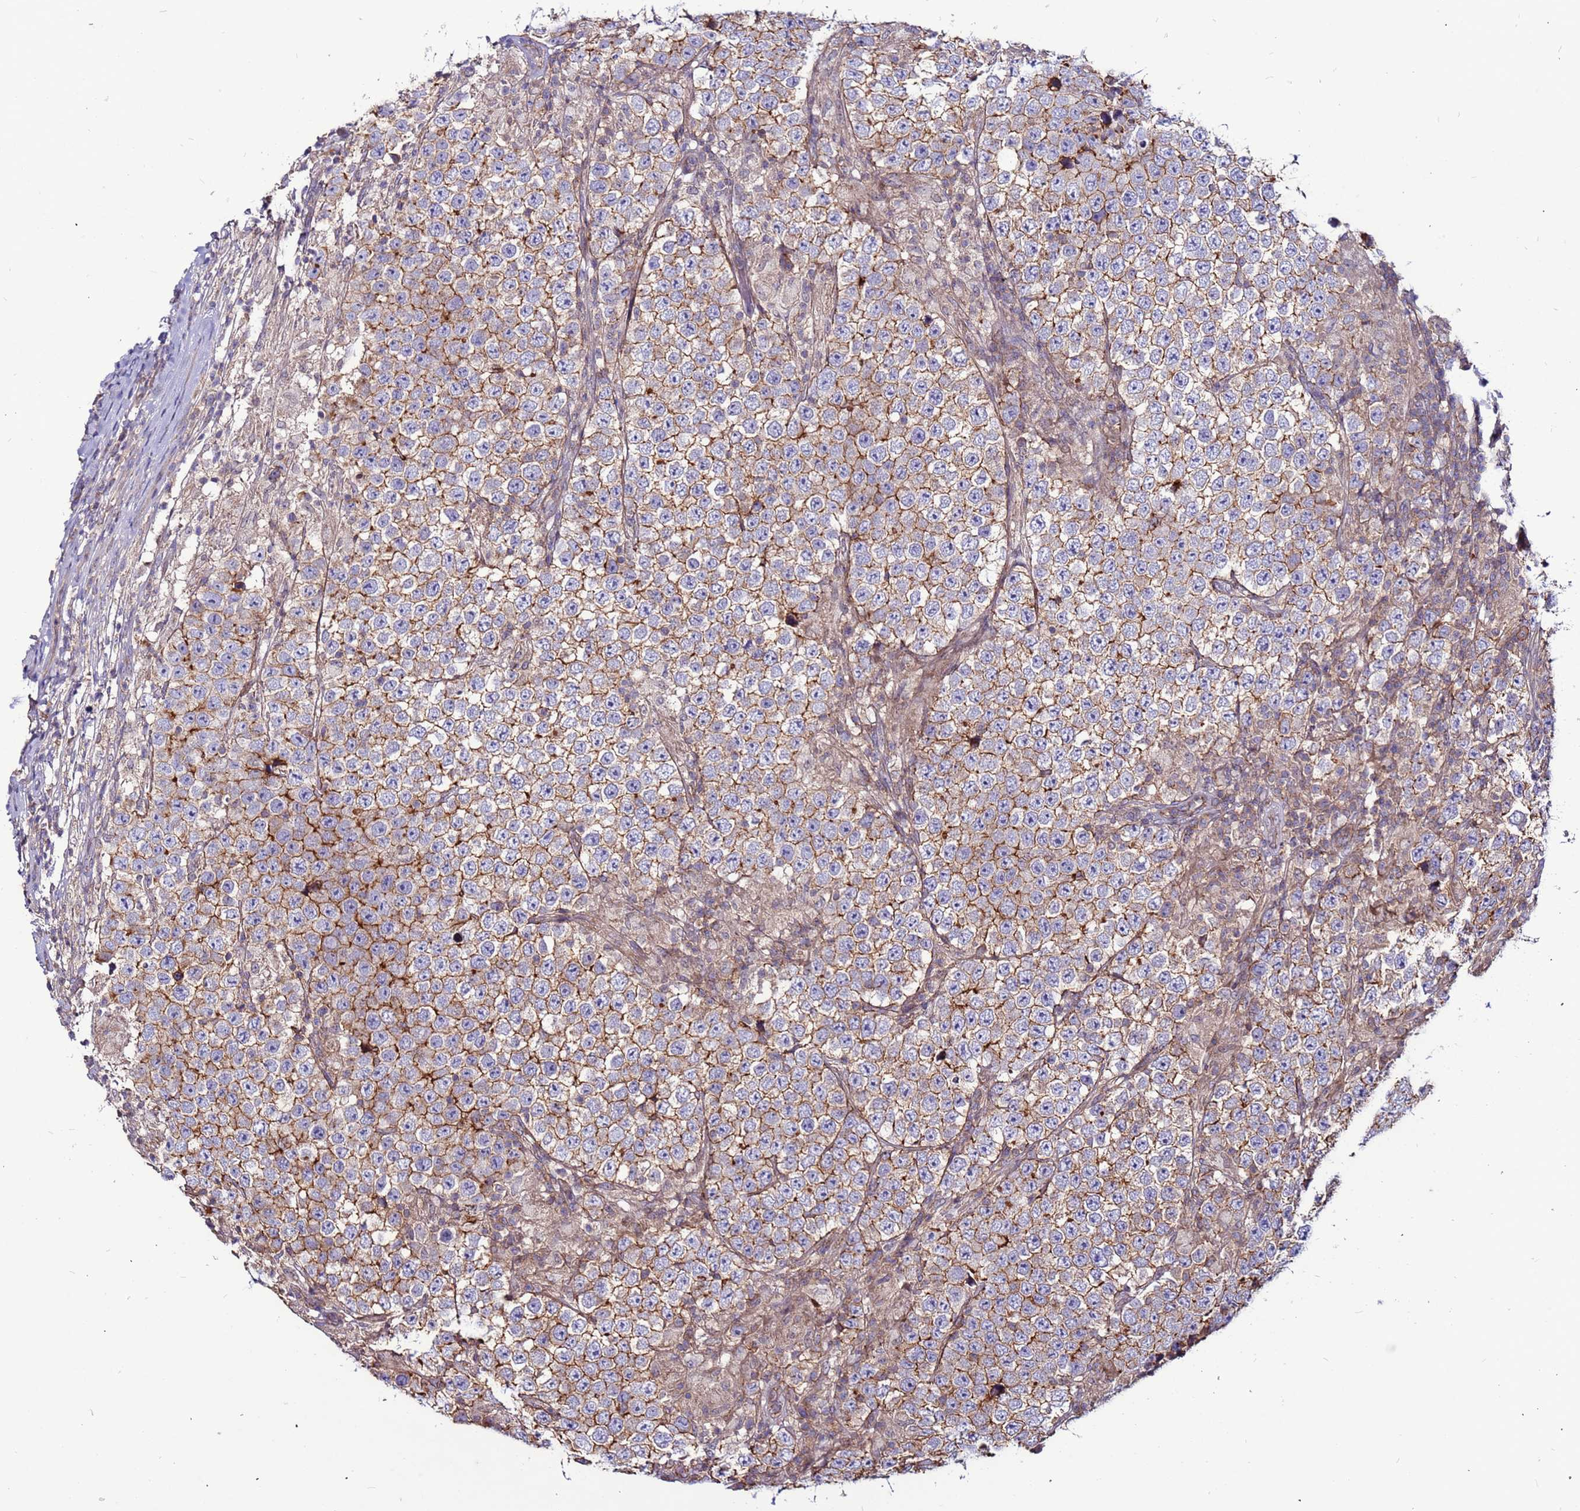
{"staining": {"intensity": "moderate", "quantity": ">75%", "location": "cytoplasmic/membranous"}, "tissue": "testis cancer", "cell_type": "Tumor cells", "image_type": "cancer", "snomed": [{"axis": "morphology", "description": "Normal tissue, NOS"}, {"axis": "morphology", "description": "Urothelial carcinoma, High grade"}, {"axis": "morphology", "description": "Seminoma, NOS"}, {"axis": "morphology", "description": "Carcinoma, Embryonal, NOS"}, {"axis": "topography", "description": "Urinary bladder"}, {"axis": "topography", "description": "Testis"}], "caption": "A micrograph showing moderate cytoplasmic/membranous expression in approximately >75% of tumor cells in testis cancer (seminoma), as visualized by brown immunohistochemical staining.", "gene": "NRN1L", "patient": {"sex": "male", "age": 41}}